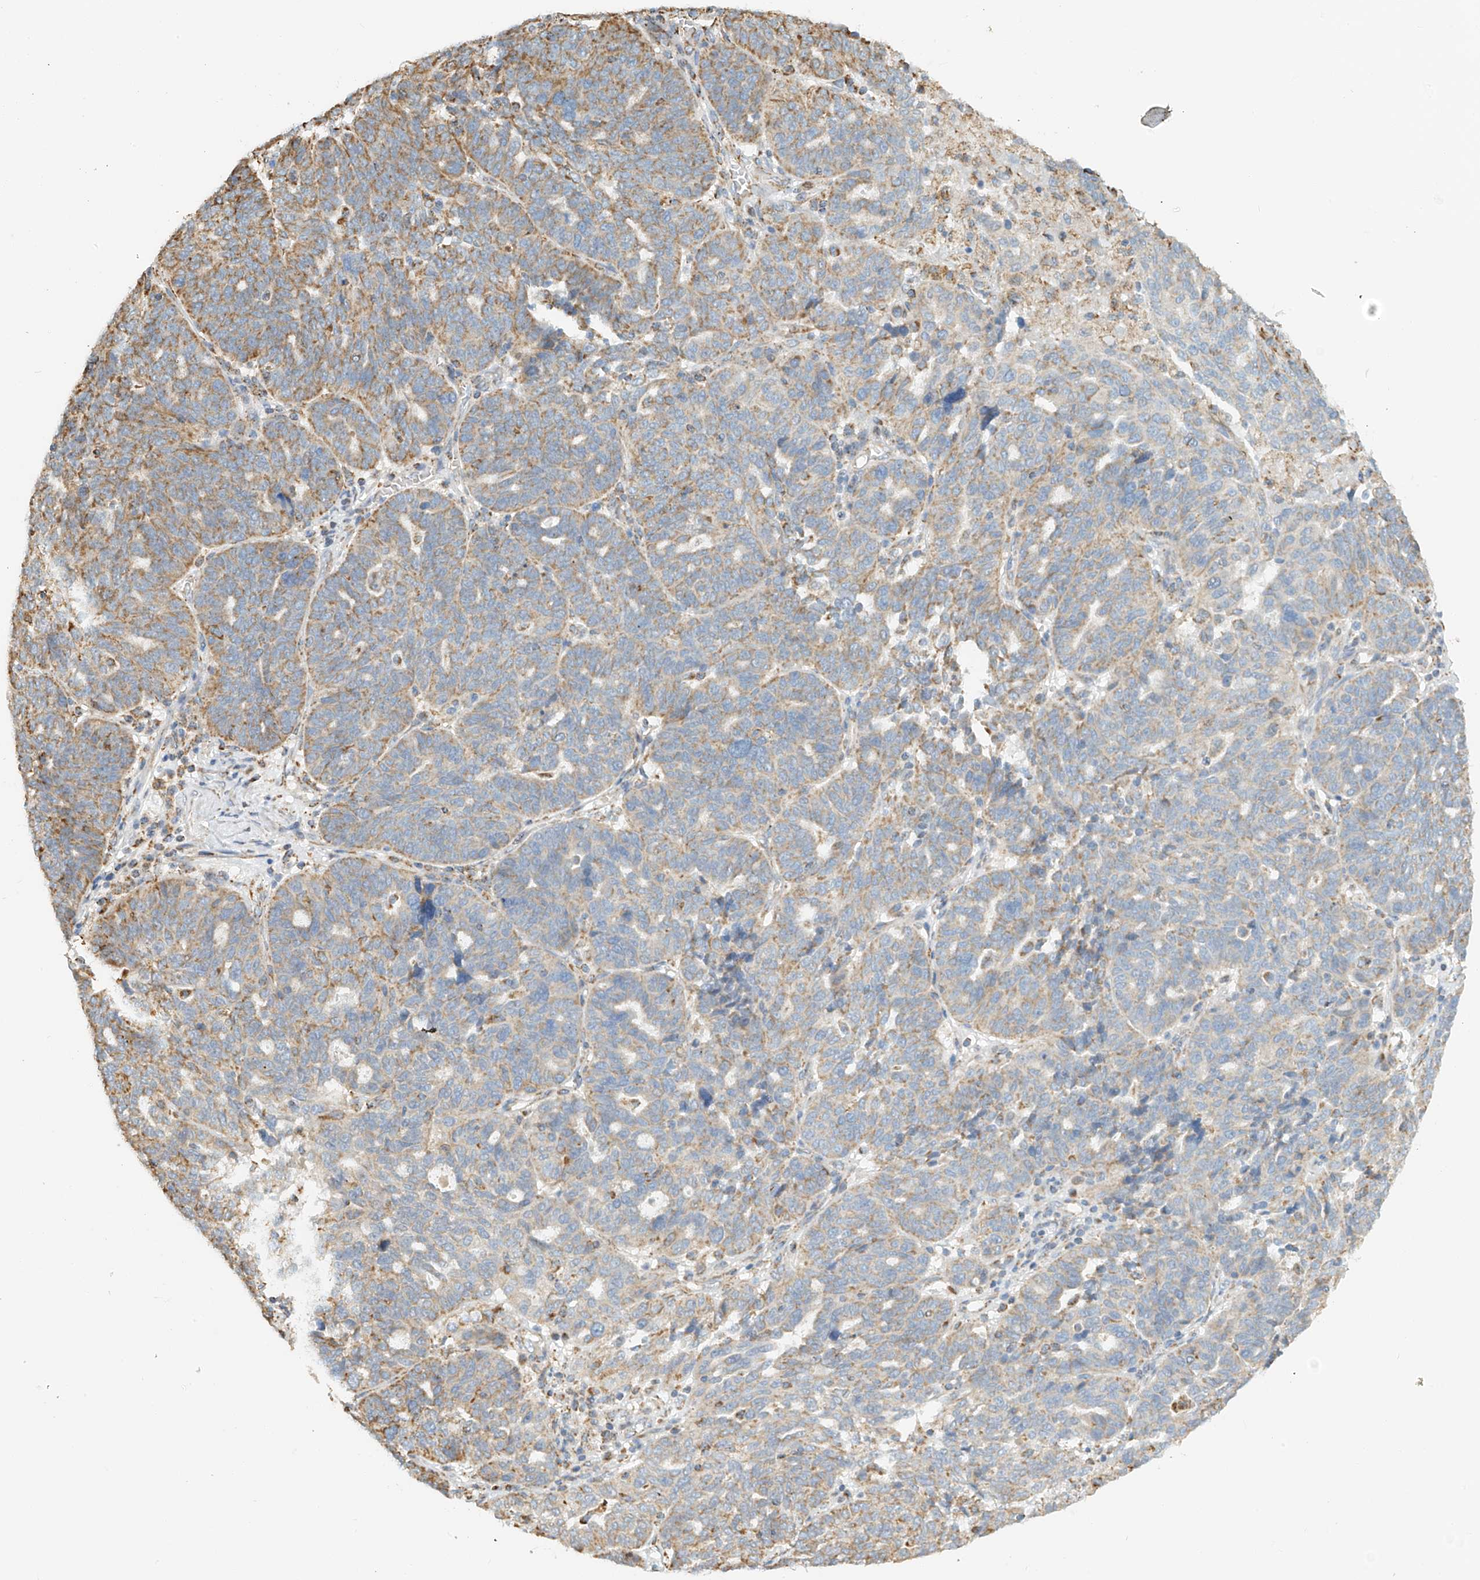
{"staining": {"intensity": "moderate", "quantity": "25%-75%", "location": "cytoplasmic/membranous"}, "tissue": "ovarian cancer", "cell_type": "Tumor cells", "image_type": "cancer", "snomed": [{"axis": "morphology", "description": "Cystadenocarcinoma, serous, NOS"}, {"axis": "topography", "description": "Ovary"}], "caption": "Human ovarian cancer stained with a brown dye demonstrates moderate cytoplasmic/membranous positive positivity in about 25%-75% of tumor cells.", "gene": "YIPF7", "patient": {"sex": "female", "age": 59}}